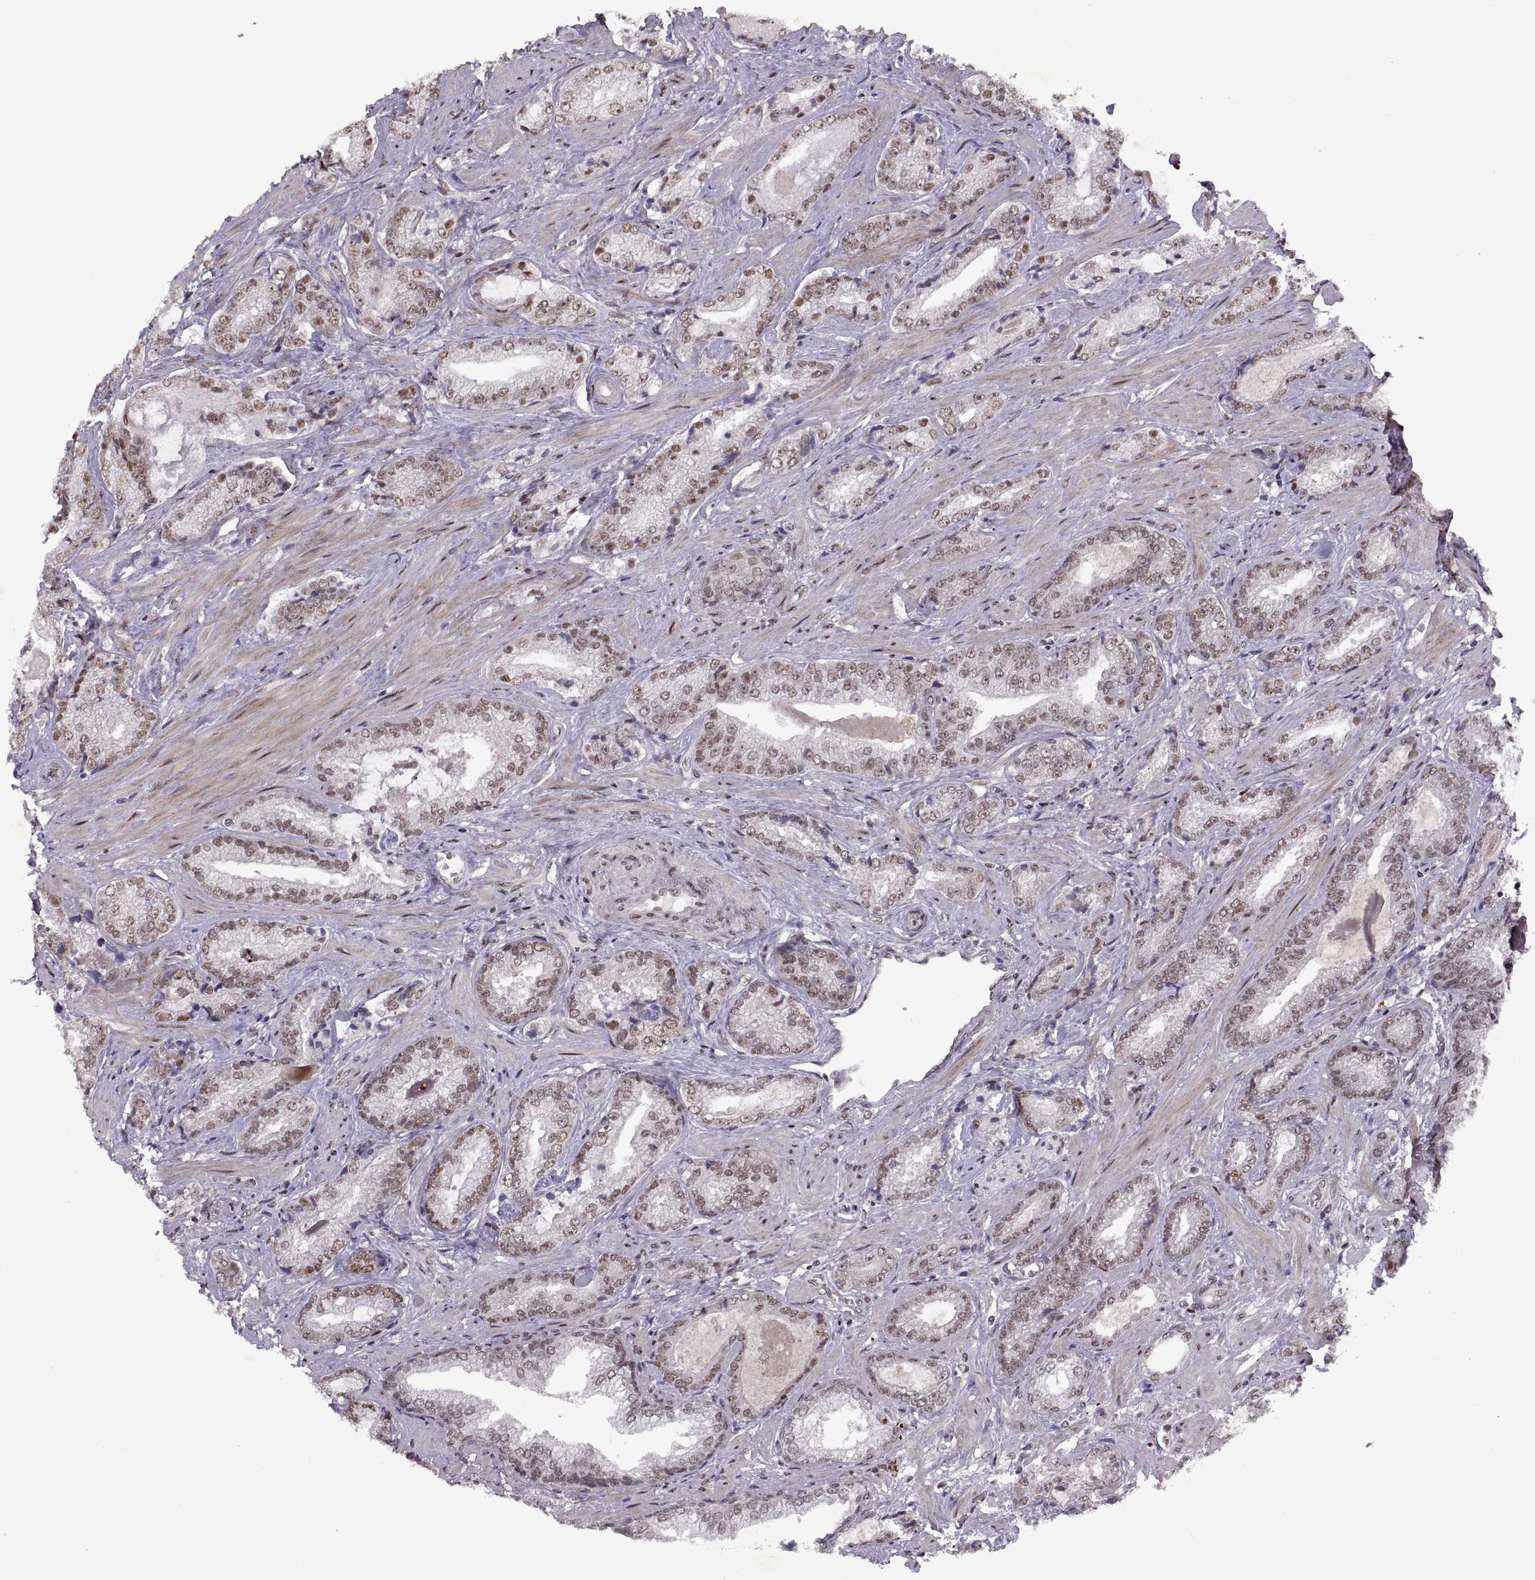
{"staining": {"intensity": "moderate", "quantity": "<25%", "location": "nuclear"}, "tissue": "prostate cancer", "cell_type": "Tumor cells", "image_type": "cancer", "snomed": [{"axis": "morphology", "description": "Adenocarcinoma, Low grade"}, {"axis": "topography", "description": "Prostate"}], "caption": "The immunohistochemical stain labels moderate nuclear positivity in tumor cells of prostate low-grade adenocarcinoma tissue.", "gene": "MT1E", "patient": {"sex": "male", "age": 61}}